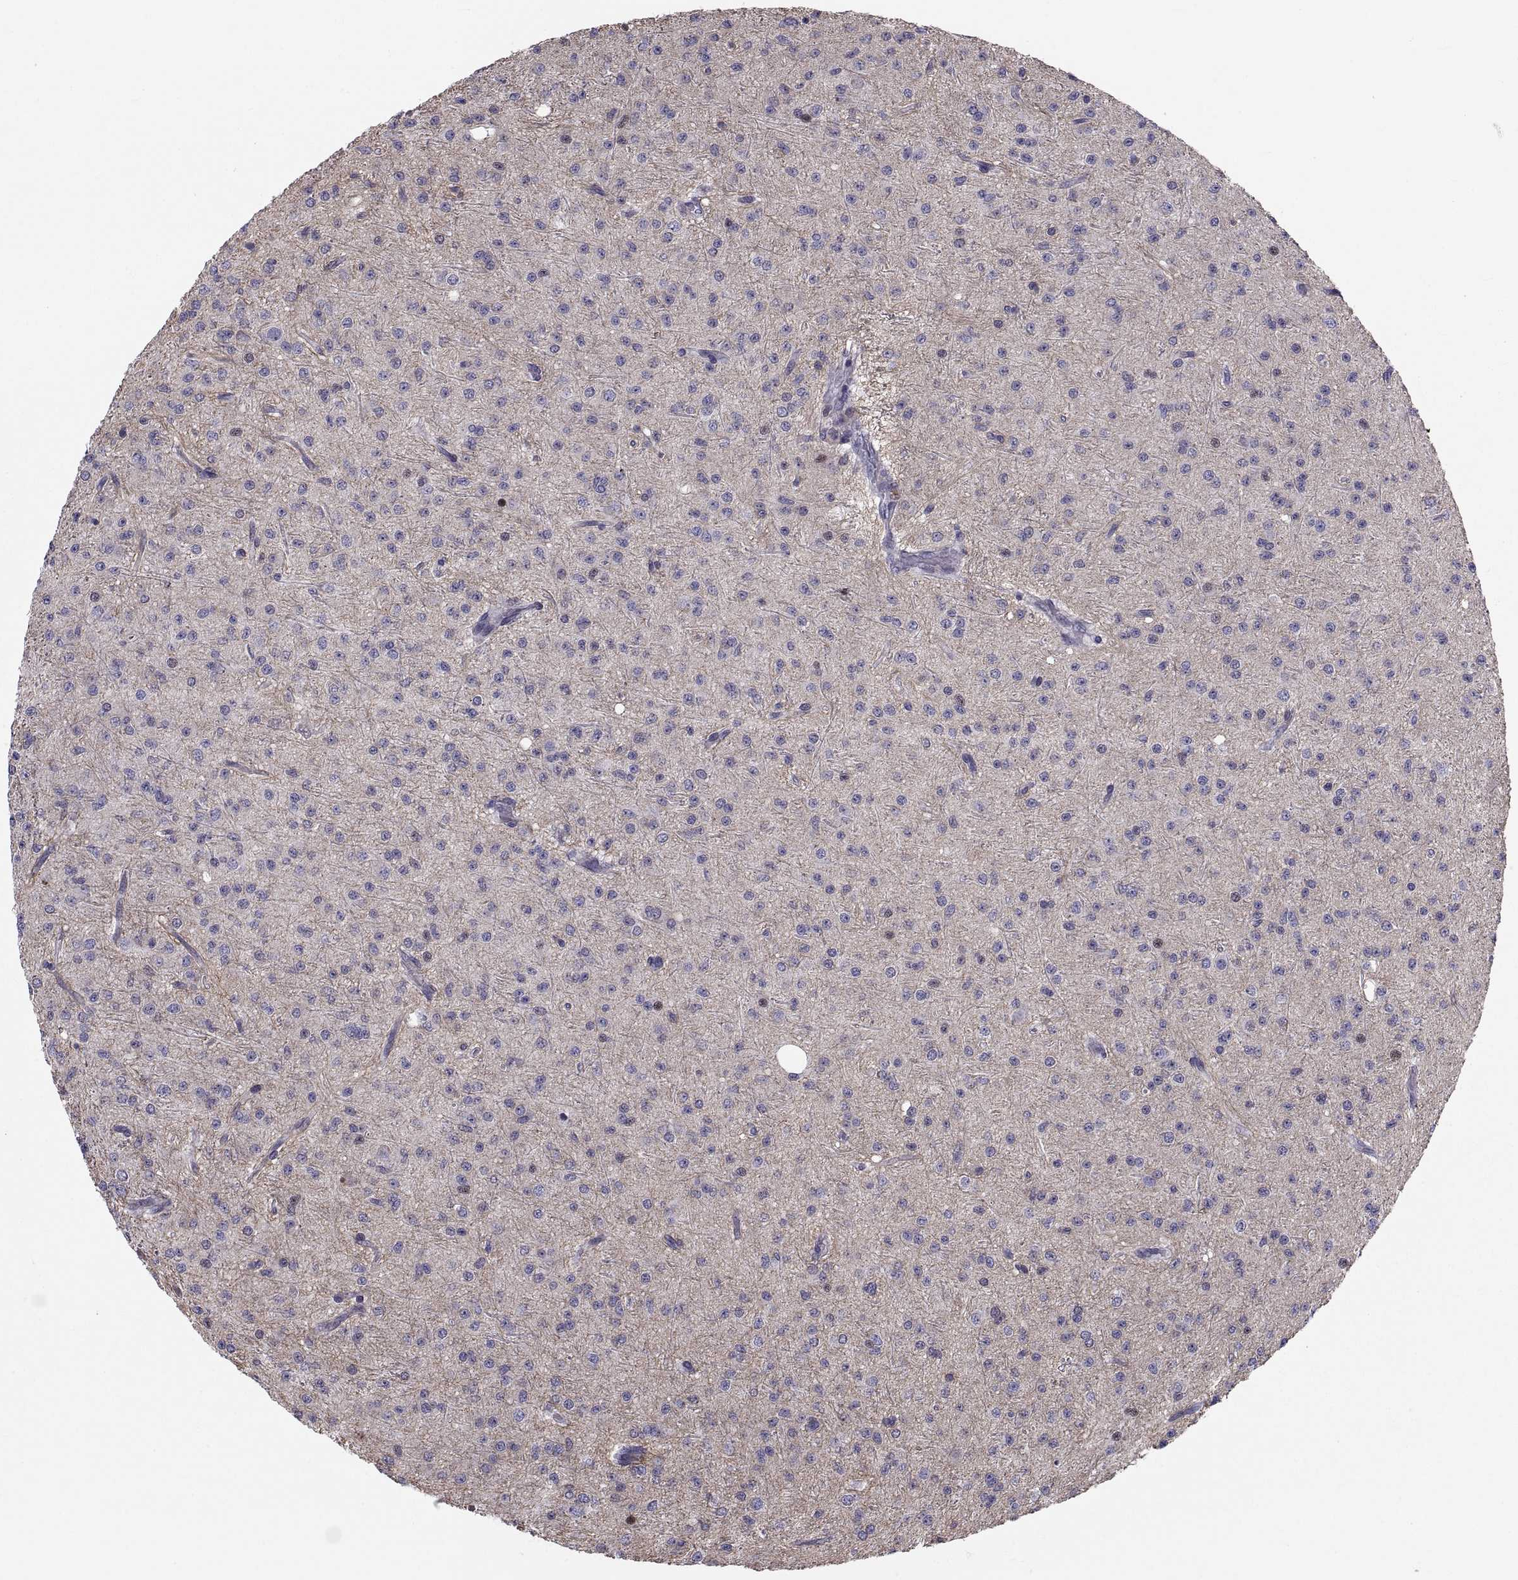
{"staining": {"intensity": "negative", "quantity": "none", "location": "none"}, "tissue": "glioma", "cell_type": "Tumor cells", "image_type": "cancer", "snomed": [{"axis": "morphology", "description": "Glioma, malignant, Low grade"}, {"axis": "topography", "description": "Brain"}], "caption": "Human malignant glioma (low-grade) stained for a protein using immunohistochemistry shows no staining in tumor cells.", "gene": "ANO1", "patient": {"sex": "male", "age": 27}}